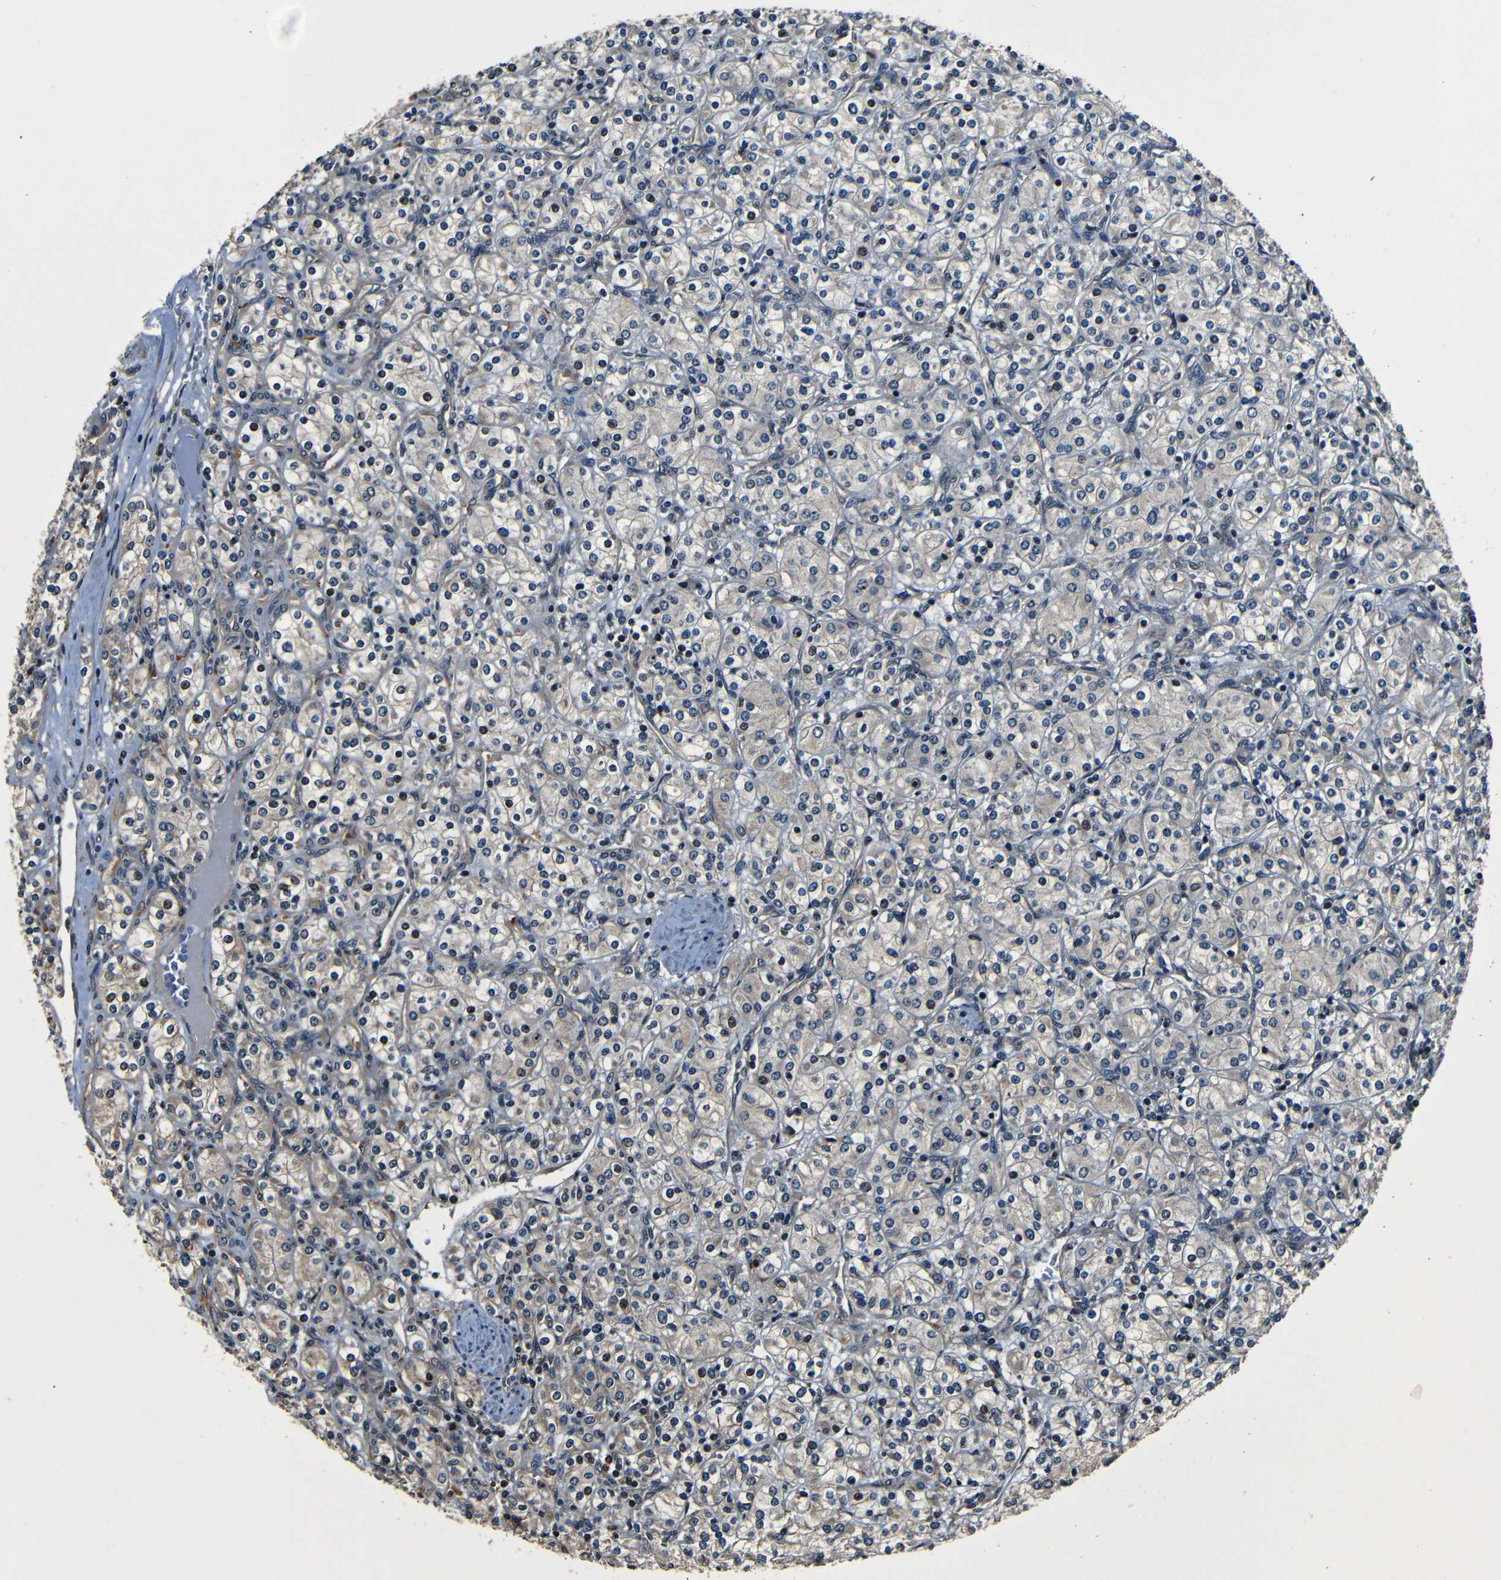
{"staining": {"intensity": "weak", "quantity": "25%-75%", "location": "cytoplasmic/membranous"}, "tissue": "renal cancer", "cell_type": "Tumor cells", "image_type": "cancer", "snomed": [{"axis": "morphology", "description": "Adenocarcinoma, NOS"}, {"axis": "topography", "description": "Kidney"}], "caption": "Adenocarcinoma (renal) stained for a protein (brown) reveals weak cytoplasmic/membranous positive expression in about 25%-75% of tumor cells.", "gene": "NCBP3", "patient": {"sex": "male", "age": 77}}